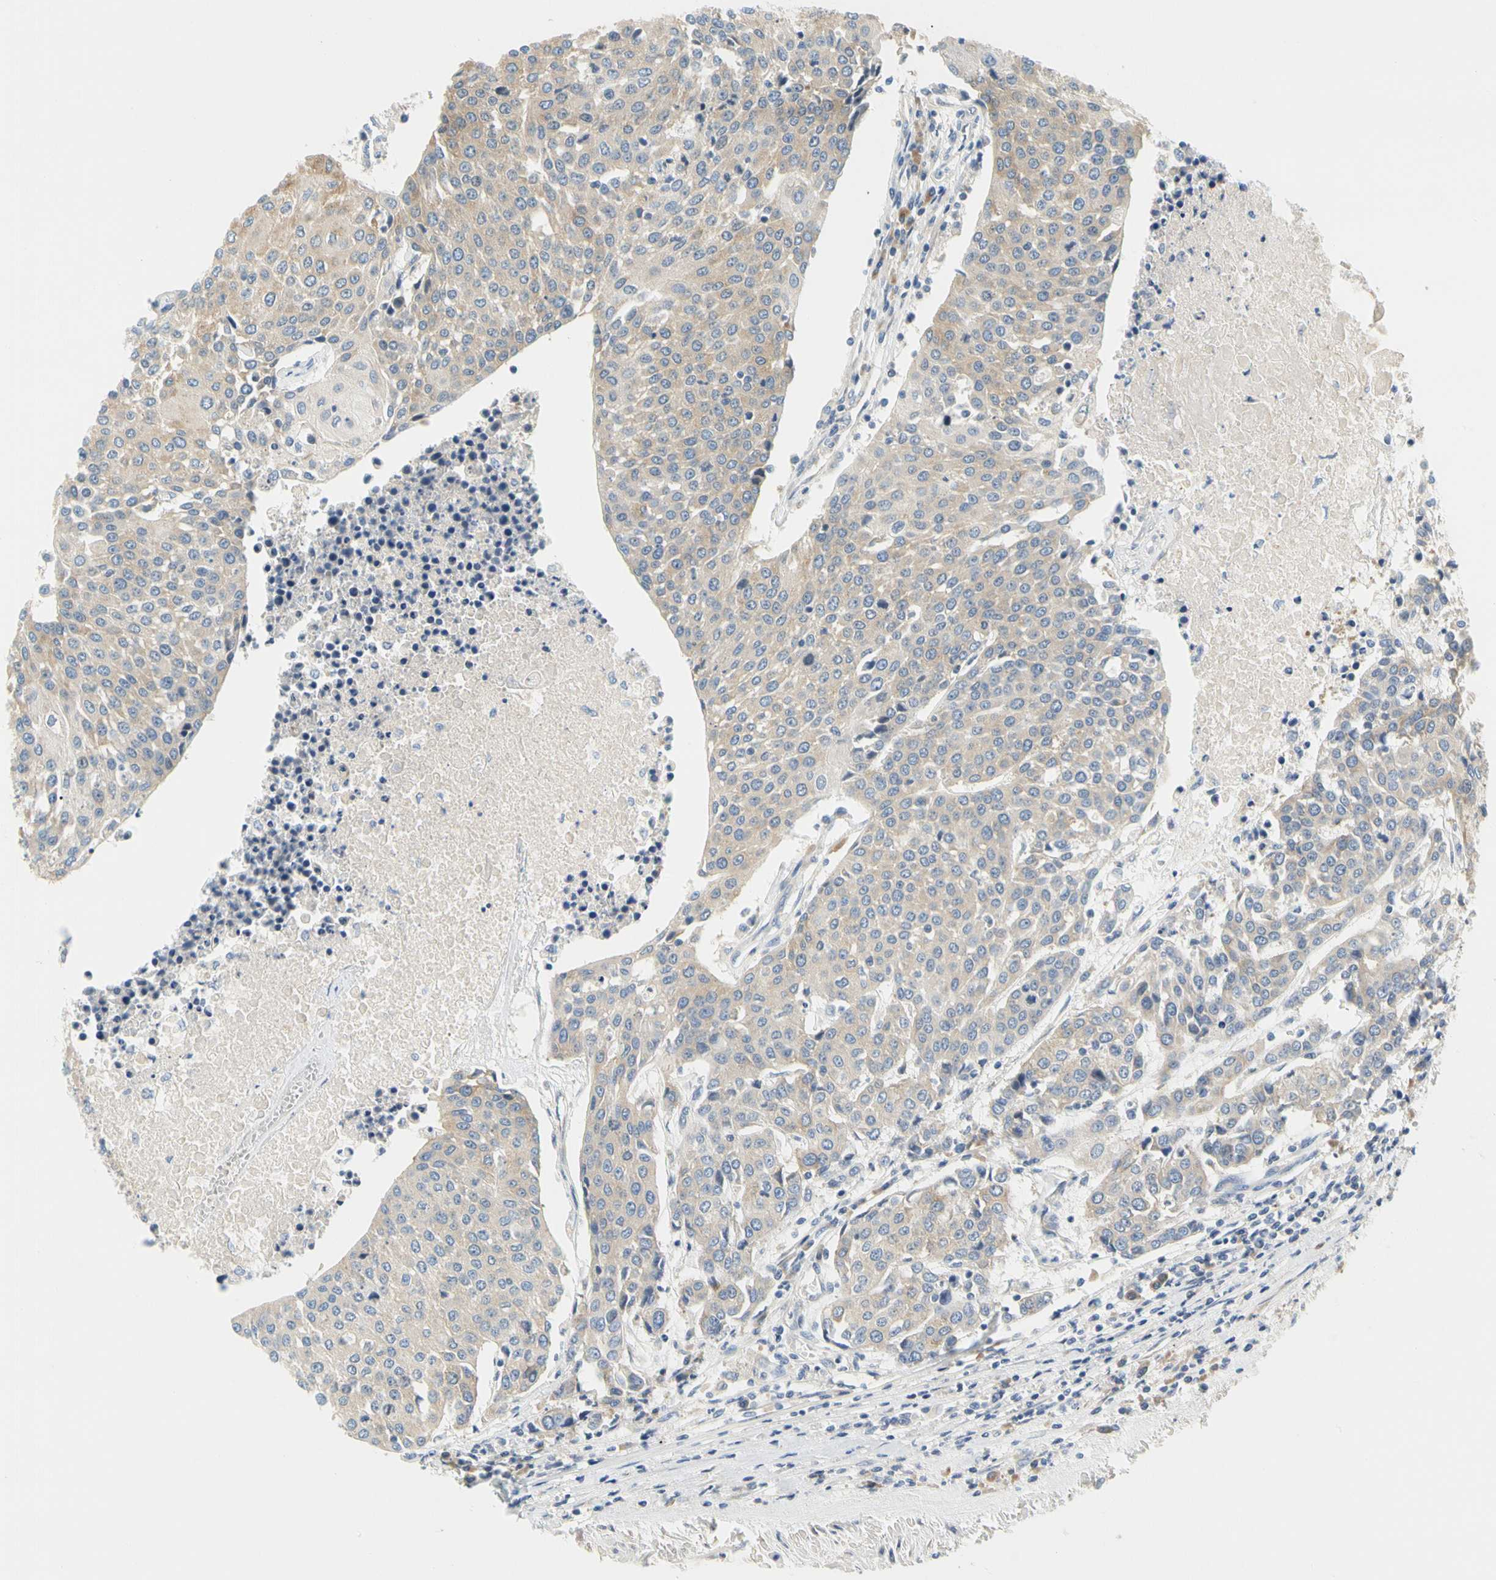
{"staining": {"intensity": "weak", "quantity": ">75%", "location": "cytoplasmic/membranous"}, "tissue": "urothelial cancer", "cell_type": "Tumor cells", "image_type": "cancer", "snomed": [{"axis": "morphology", "description": "Urothelial carcinoma, High grade"}, {"axis": "topography", "description": "Urinary bladder"}], "caption": "This micrograph displays immunohistochemistry (IHC) staining of human high-grade urothelial carcinoma, with low weak cytoplasmic/membranous staining in about >75% of tumor cells.", "gene": "LRRC47", "patient": {"sex": "female", "age": 85}}